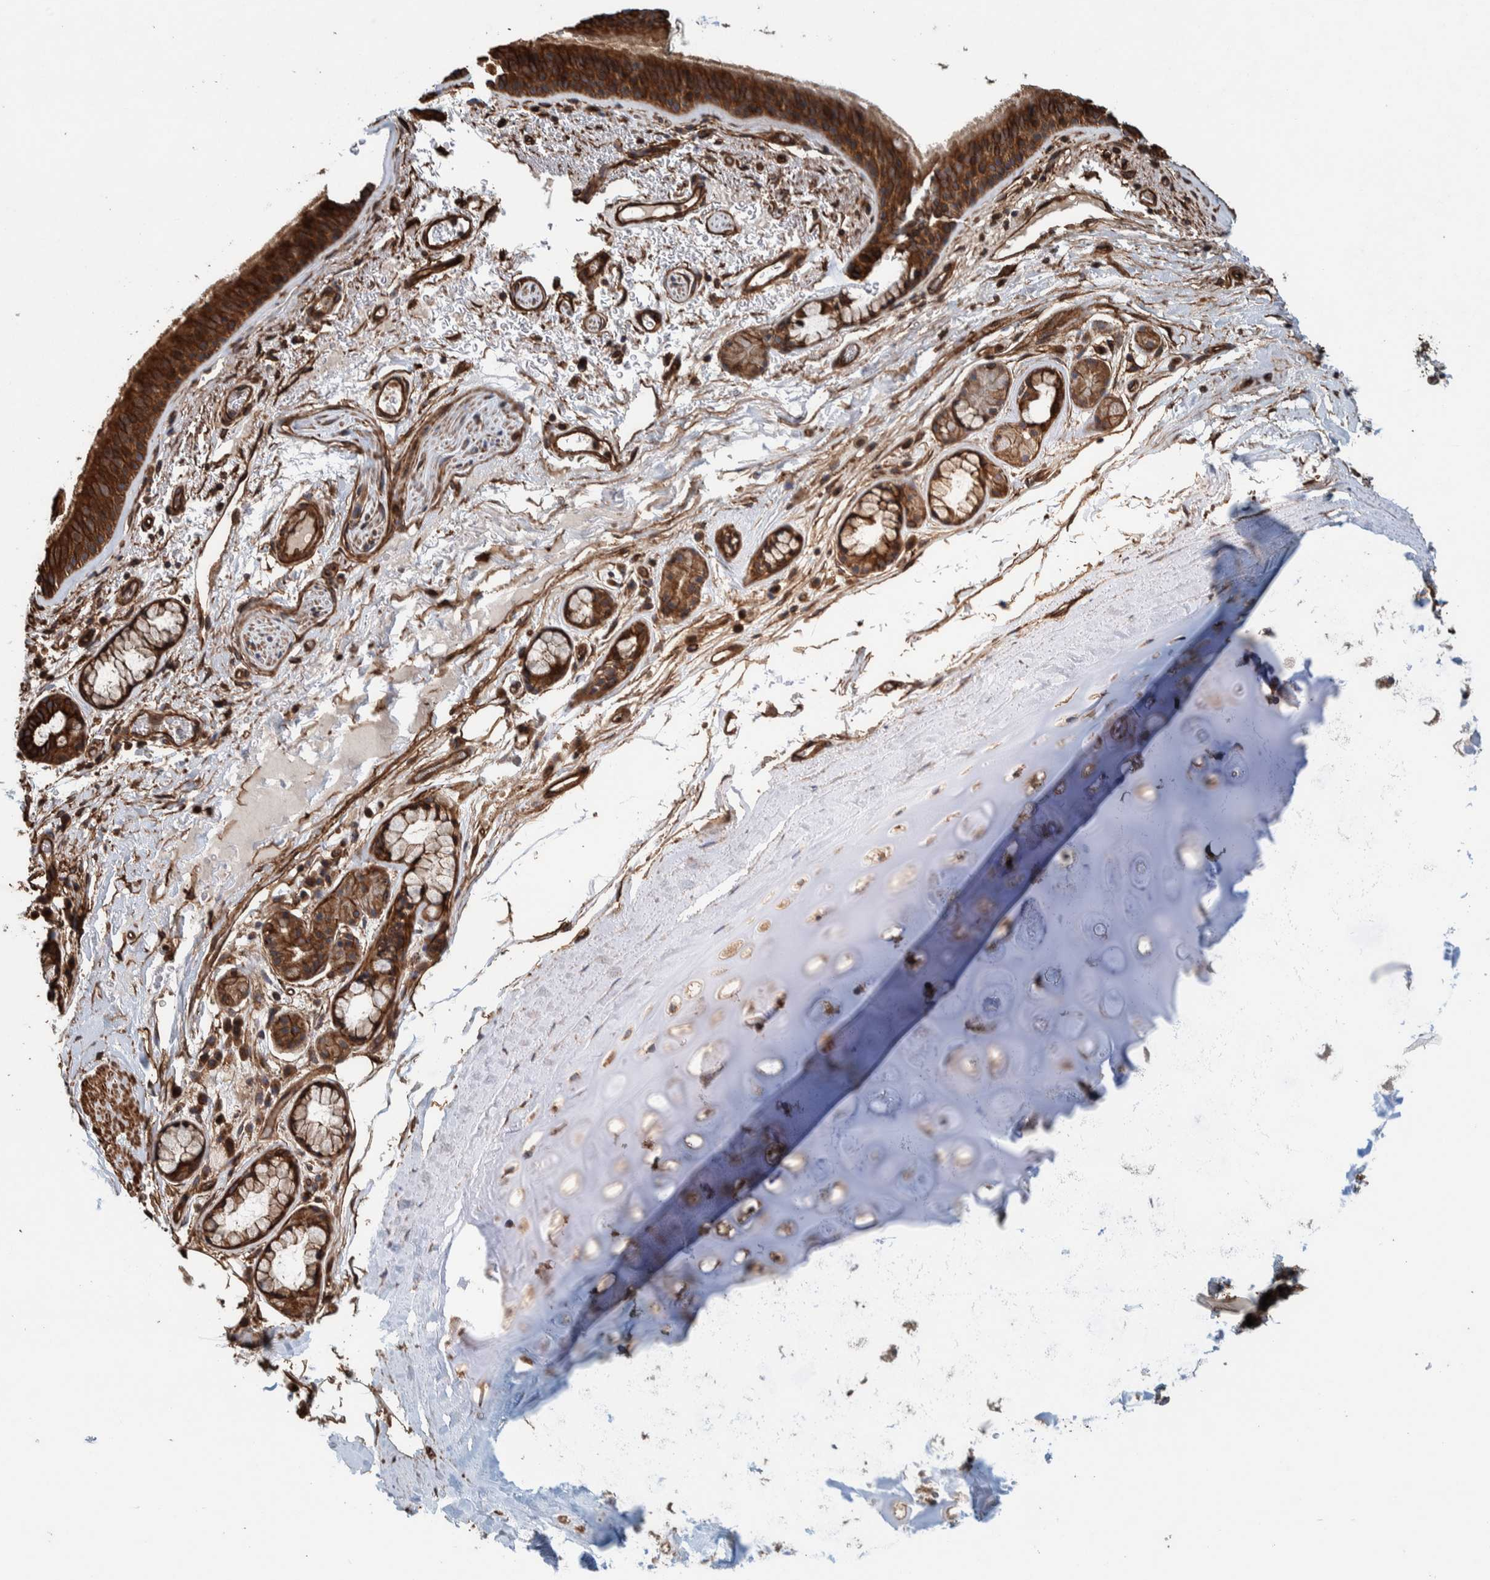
{"staining": {"intensity": "strong", "quantity": ">75%", "location": "cytoplasmic/membranous"}, "tissue": "bronchus", "cell_type": "Respiratory epithelial cells", "image_type": "normal", "snomed": [{"axis": "morphology", "description": "Normal tissue, NOS"}, {"axis": "topography", "description": "Cartilage tissue"}], "caption": "A high amount of strong cytoplasmic/membranous expression is appreciated in about >75% of respiratory epithelial cells in benign bronchus.", "gene": "PKD1L1", "patient": {"sex": "female", "age": 63}}